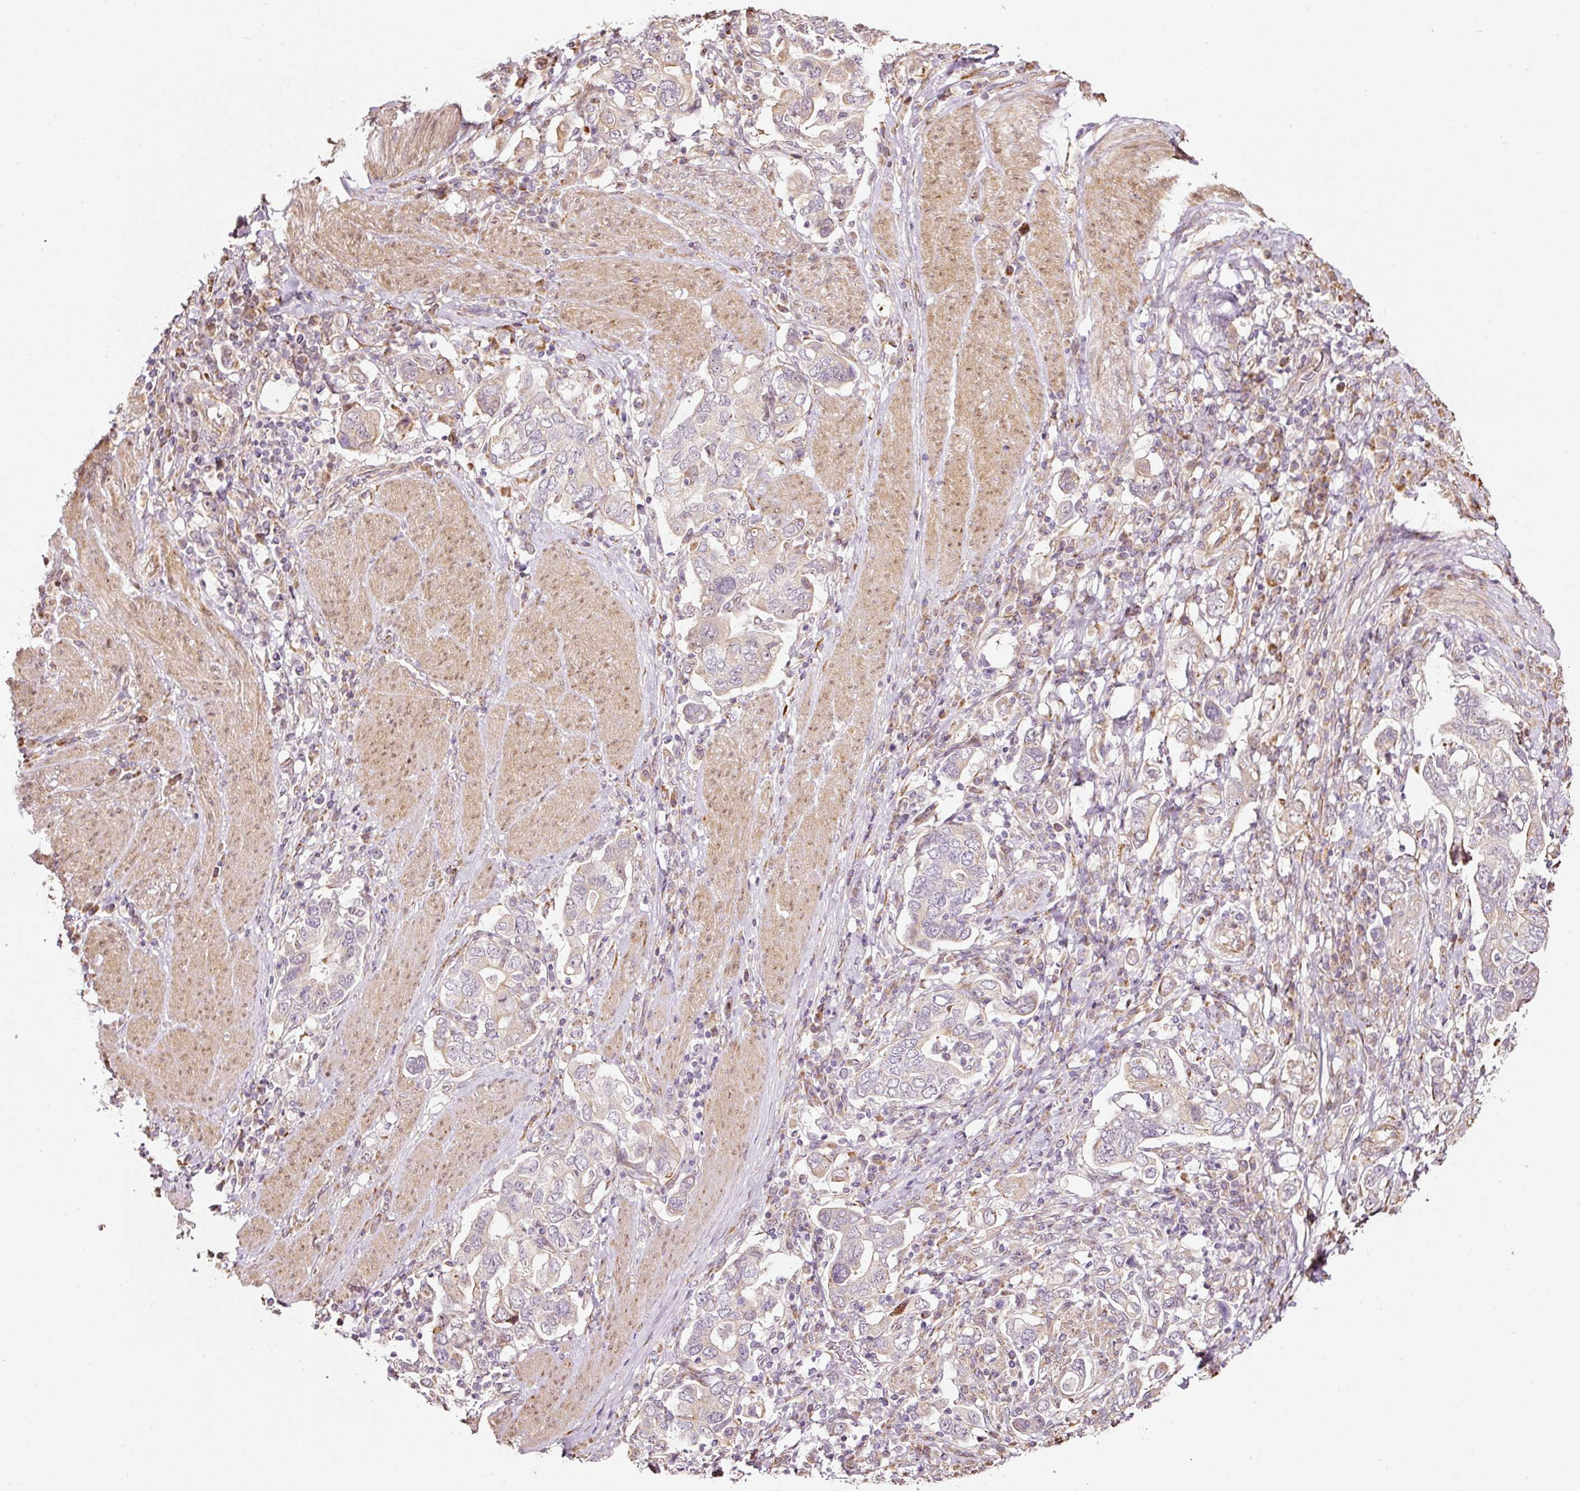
{"staining": {"intensity": "negative", "quantity": "none", "location": "none"}, "tissue": "stomach cancer", "cell_type": "Tumor cells", "image_type": "cancer", "snomed": [{"axis": "morphology", "description": "Adenocarcinoma, NOS"}, {"axis": "topography", "description": "Stomach, upper"}, {"axis": "topography", "description": "Stomach"}], "caption": "High power microscopy histopathology image of an IHC micrograph of stomach cancer (adenocarcinoma), revealing no significant staining in tumor cells.", "gene": "ETF1", "patient": {"sex": "male", "age": 62}}